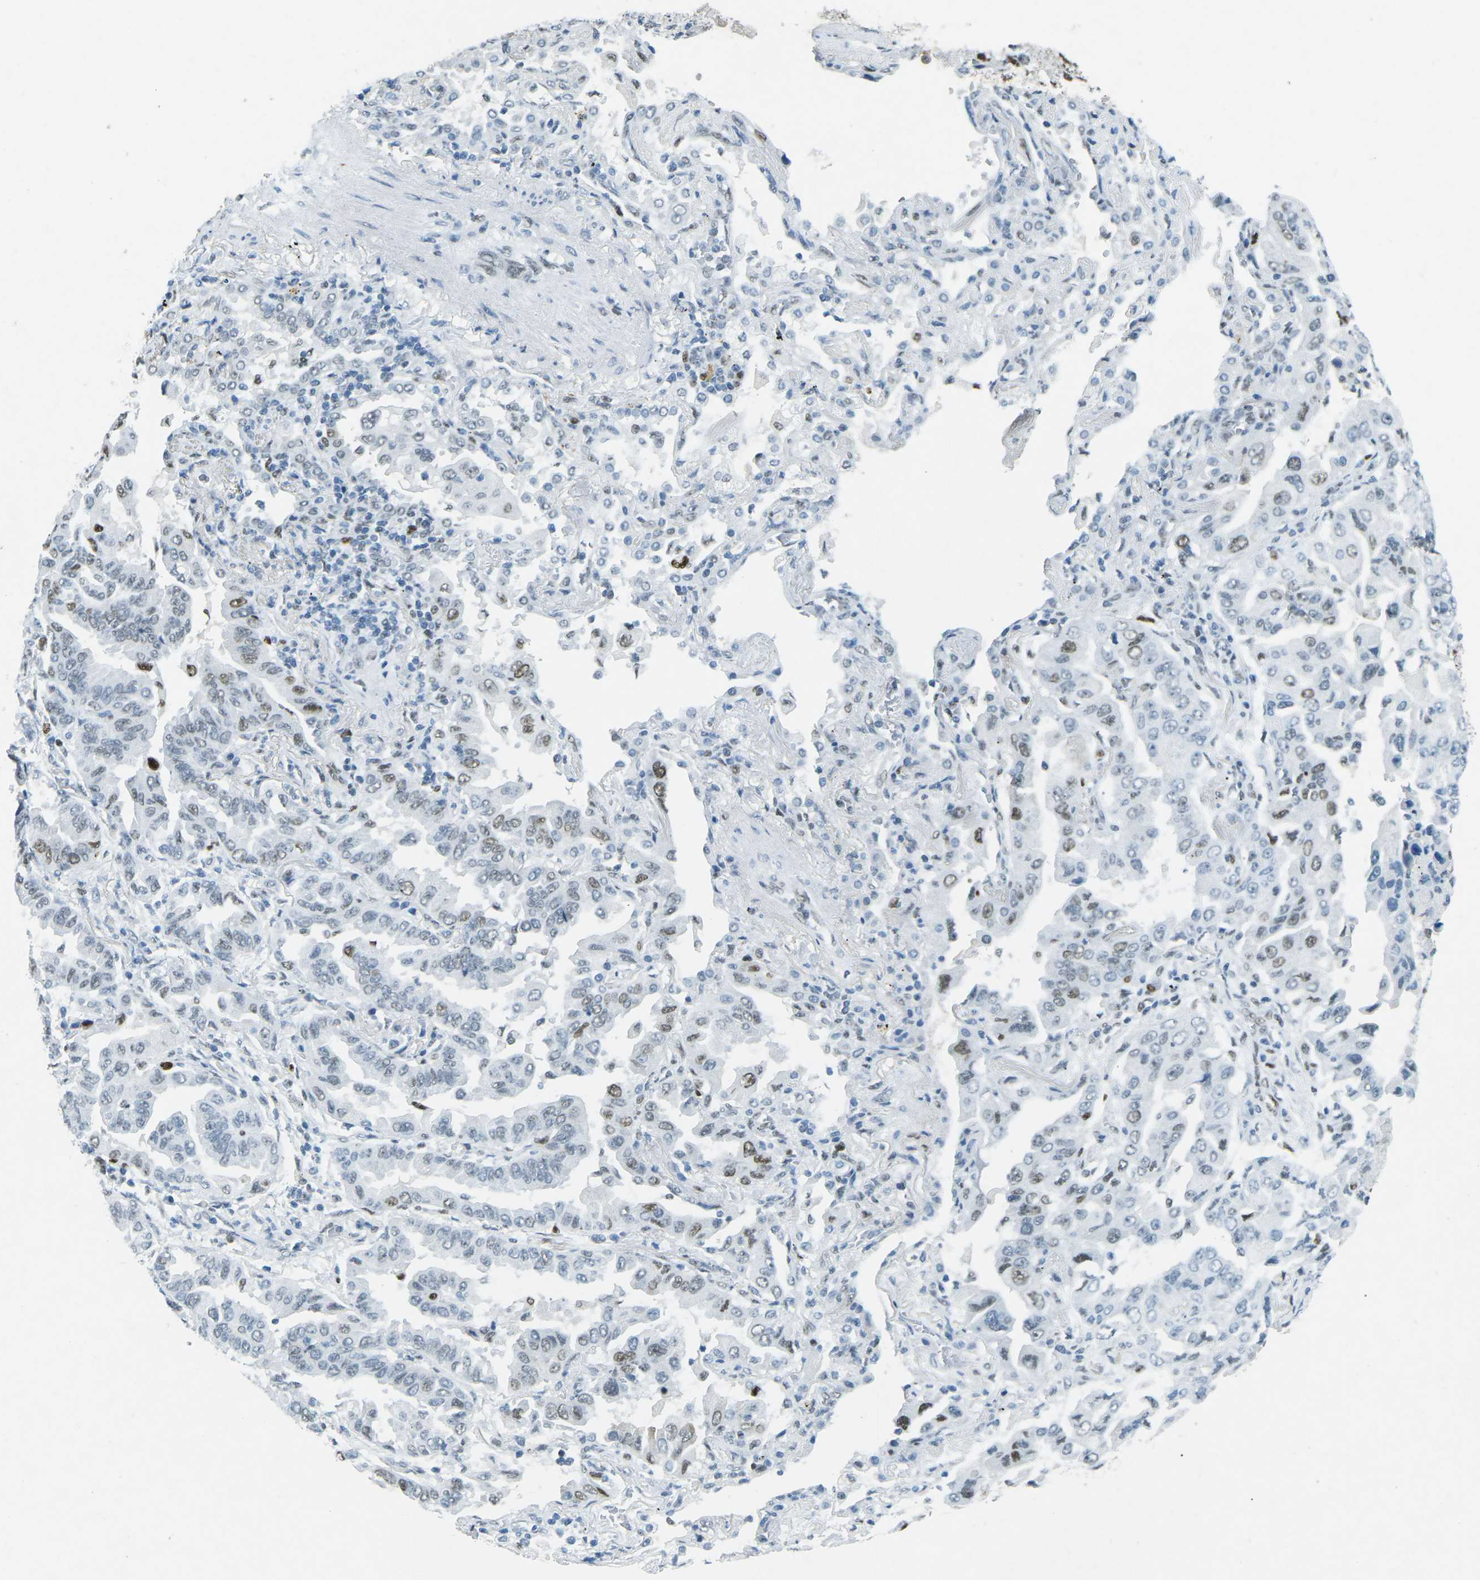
{"staining": {"intensity": "weak", "quantity": "25%-75%", "location": "nuclear"}, "tissue": "lung cancer", "cell_type": "Tumor cells", "image_type": "cancer", "snomed": [{"axis": "morphology", "description": "Adenocarcinoma, NOS"}, {"axis": "topography", "description": "Lung"}], "caption": "Immunohistochemical staining of human lung cancer displays low levels of weak nuclear staining in about 25%-75% of tumor cells.", "gene": "RB1", "patient": {"sex": "female", "age": 65}}